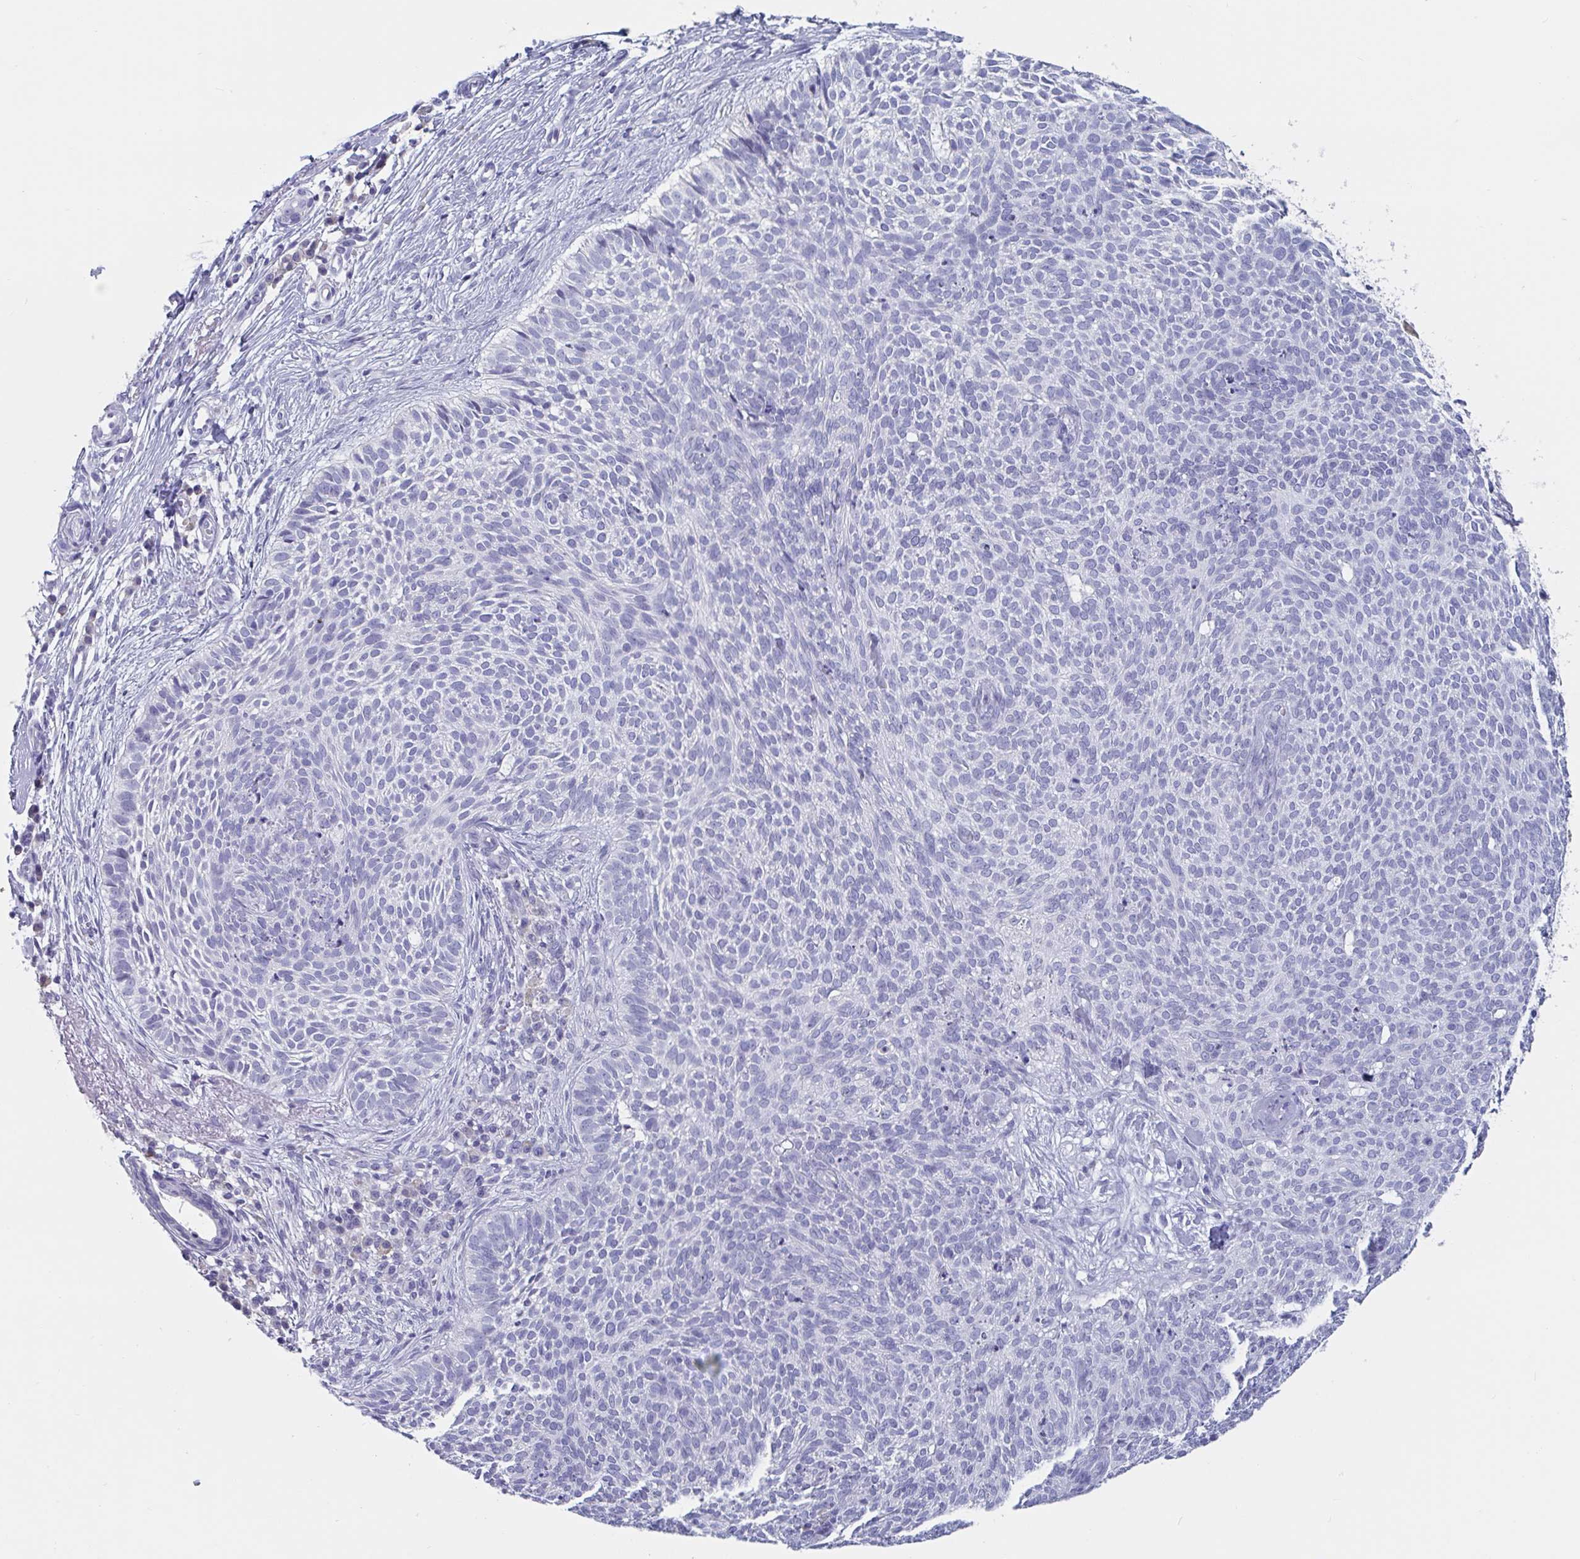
{"staining": {"intensity": "negative", "quantity": "none", "location": "none"}, "tissue": "skin cancer", "cell_type": "Tumor cells", "image_type": "cancer", "snomed": [{"axis": "morphology", "description": "Basal cell carcinoma"}, {"axis": "topography", "description": "Skin"}, {"axis": "topography", "description": "Skin of face"}], "caption": "DAB (3,3'-diaminobenzidine) immunohistochemical staining of human skin cancer (basal cell carcinoma) demonstrates no significant positivity in tumor cells. (DAB immunohistochemistry visualized using brightfield microscopy, high magnification).", "gene": "DPEP3", "patient": {"sex": "female", "age": 82}}